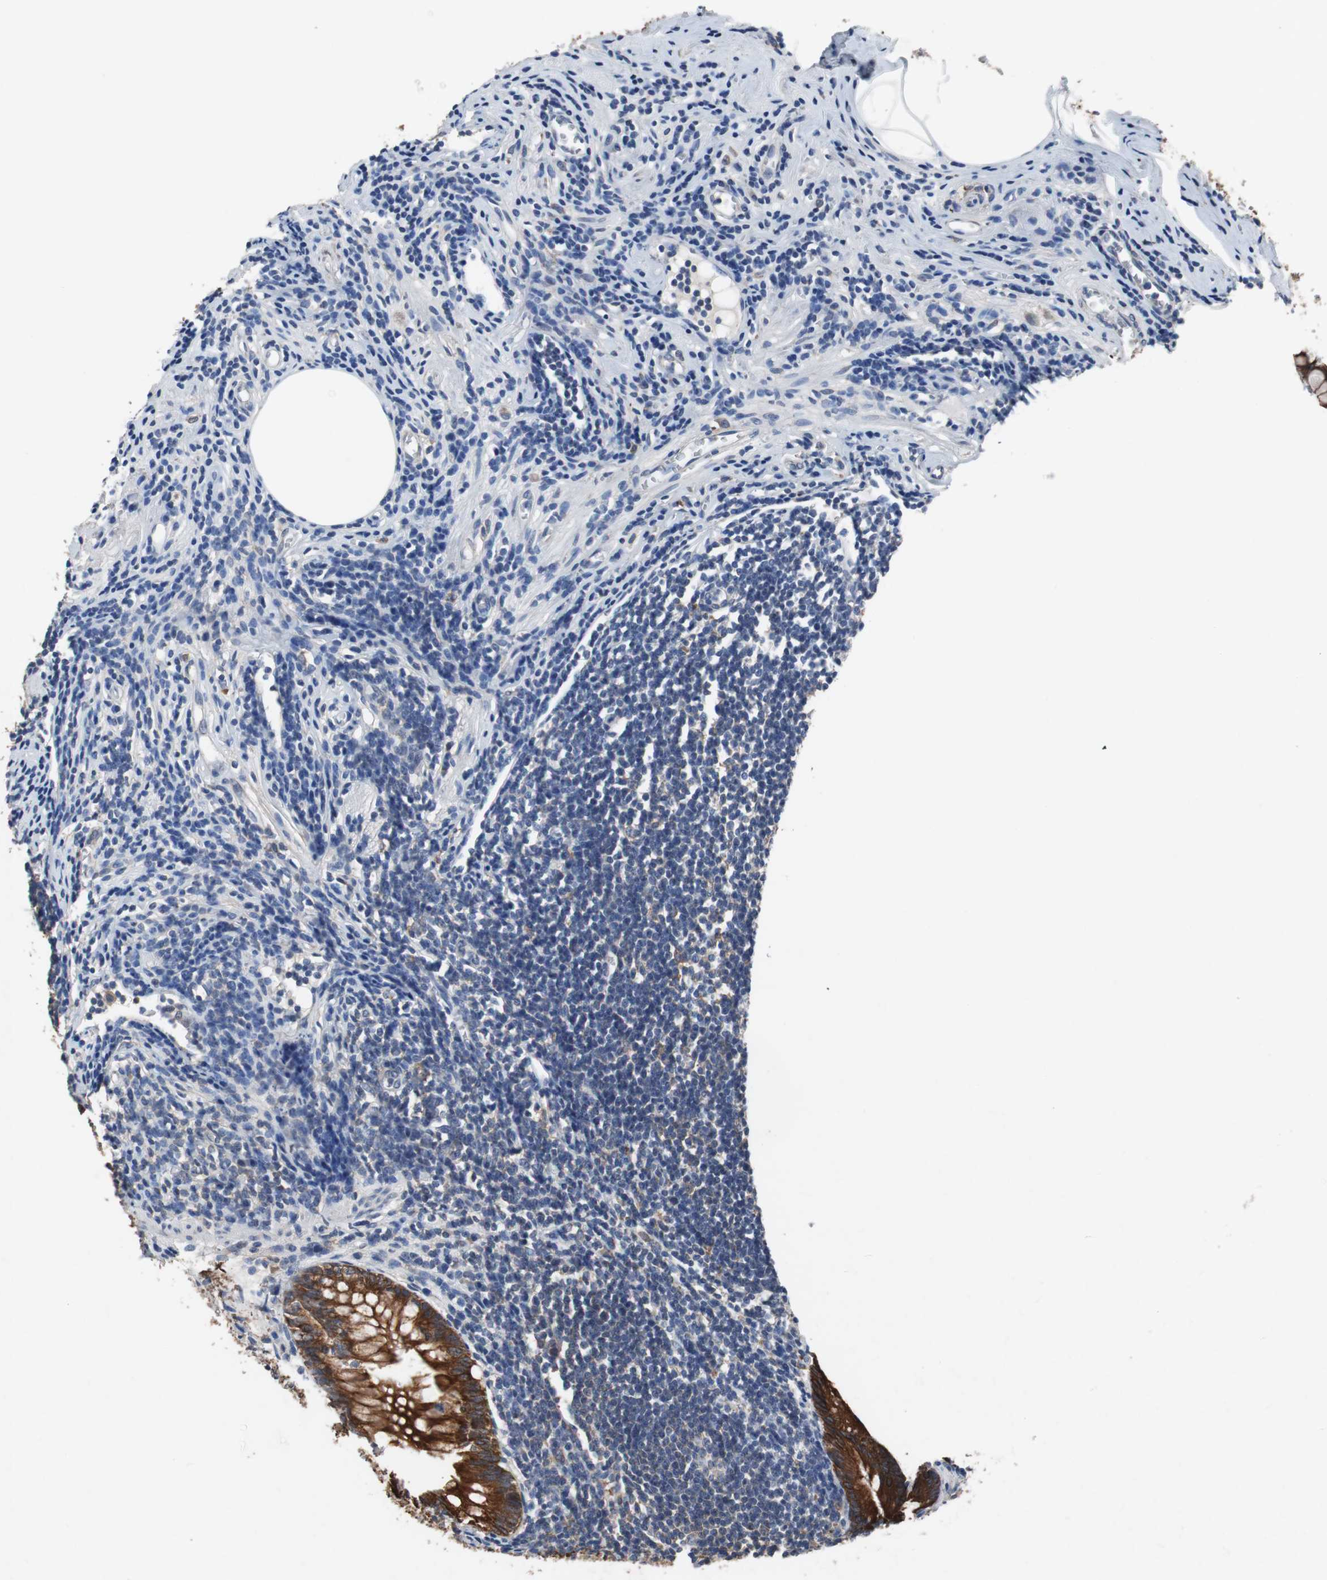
{"staining": {"intensity": "strong", "quantity": ">75%", "location": "cytoplasmic/membranous"}, "tissue": "appendix", "cell_type": "Glandular cells", "image_type": "normal", "snomed": [{"axis": "morphology", "description": "Normal tissue, NOS"}, {"axis": "topography", "description": "Appendix"}], "caption": "DAB (3,3'-diaminobenzidine) immunohistochemical staining of normal human appendix displays strong cytoplasmic/membranous protein positivity in approximately >75% of glandular cells. (IHC, brightfield microscopy, high magnification).", "gene": "USP10", "patient": {"sex": "female", "age": 50}}